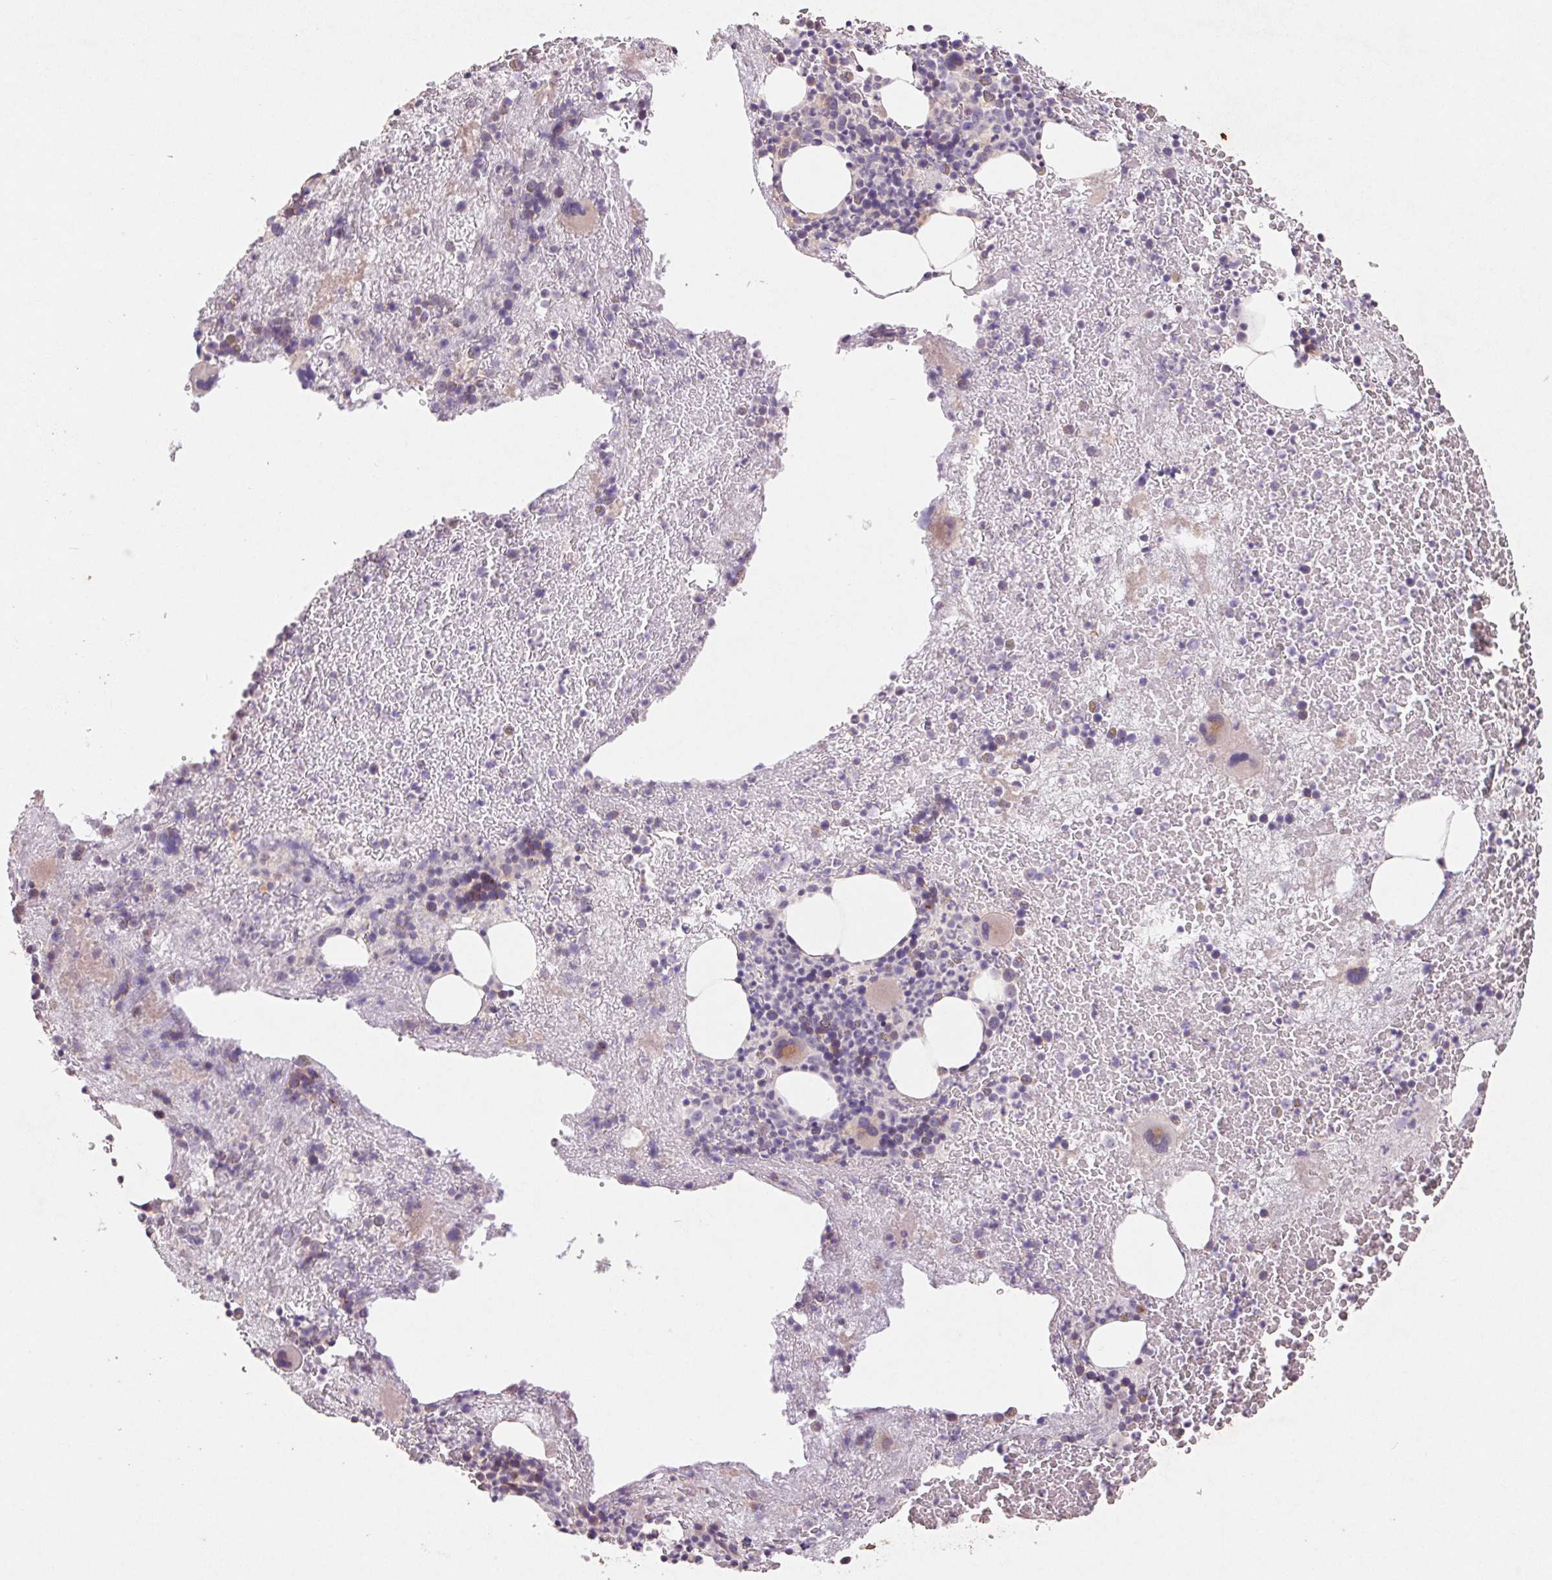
{"staining": {"intensity": "weak", "quantity": "<25%", "location": "cytoplasmic/membranous"}, "tissue": "bone marrow", "cell_type": "Hematopoietic cells", "image_type": "normal", "snomed": [{"axis": "morphology", "description": "Normal tissue, NOS"}, {"axis": "topography", "description": "Bone marrow"}], "caption": "Immunohistochemistry (IHC) of unremarkable human bone marrow demonstrates no expression in hematopoietic cells.", "gene": "GRM2", "patient": {"sex": "male", "age": 44}}